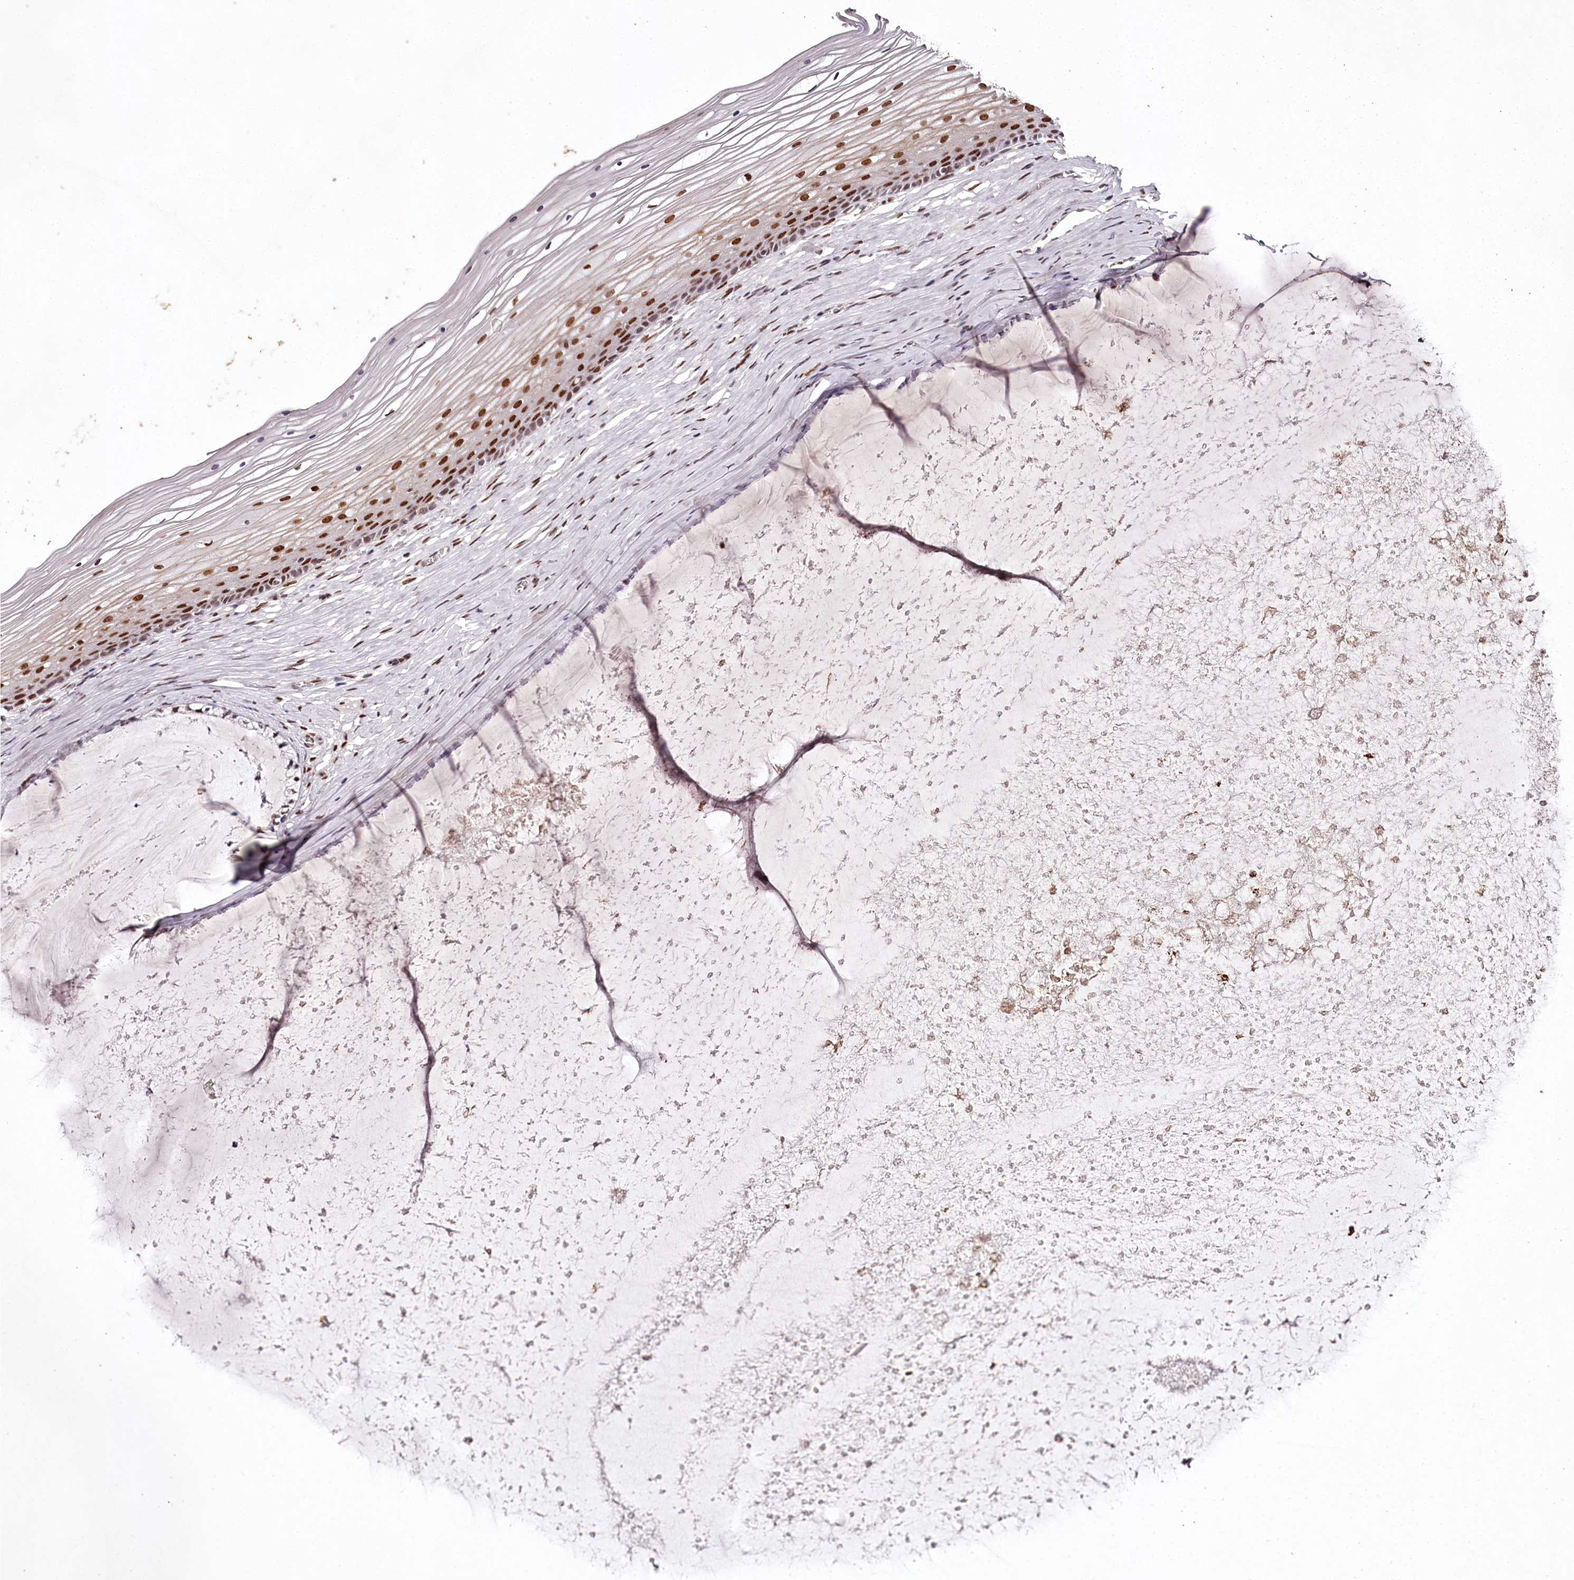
{"staining": {"intensity": "moderate", "quantity": ">75%", "location": "nuclear"}, "tissue": "vagina", "cell_type": "Squamous epithelial cells", "image_type": "normal", "snomed": [{"axis": "morphology", "description": "Normal tissue, NOS"}, {"axis": "topography", "description": "Vagina"}, {"axis": "topography", "description": "Cervix"}], "caption": "Moderate nuclear protein expression is seen in about >75% of squamous epithelial cells in vagina. Using DAB (brown) and hematoxylin (blue) stains, captured at high magnification using brightfield microscopy.", "gene": "PSPC1", "patient": {"sex": "female", "age": 40}}